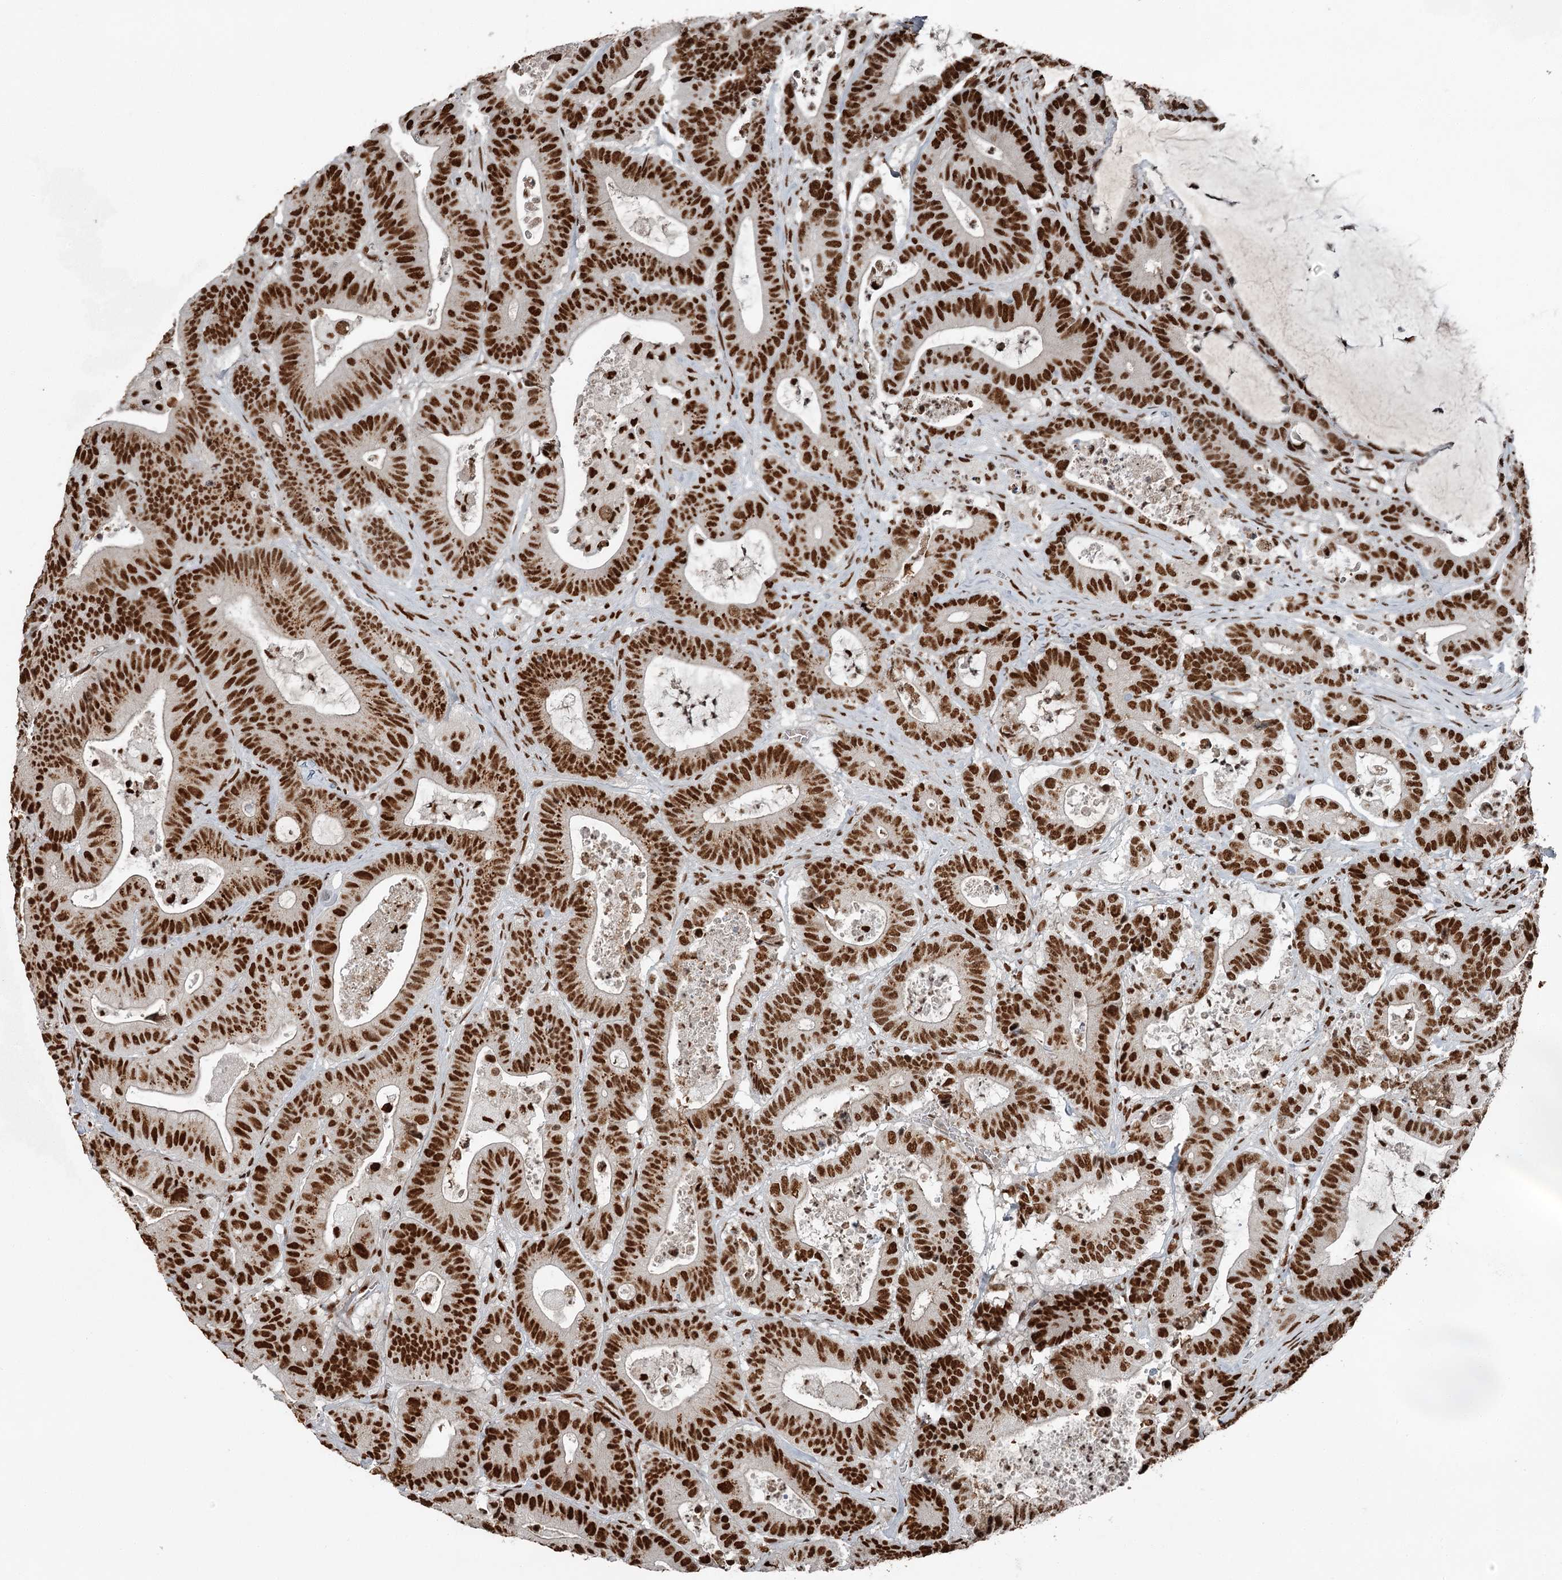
{"staining": {"intensity": "strong", "quantity": ">75%", "location": "nuclear"}, "tissue": "colorectal cancer", "cell_type": "Tumor cells", "image_type": "cancer", "snomed": [{"axis": "morphology", "description": "Adenocarcinoma, NOS"}, {"axis": "topography", "description": "Colon"}], "caption": "Tumor cells show strong nuclear staining in about >75% of cells in colorectal adenocarcinoma.", "gene": "RBBP7", "patient": {"sex": "female", "age": 84}}